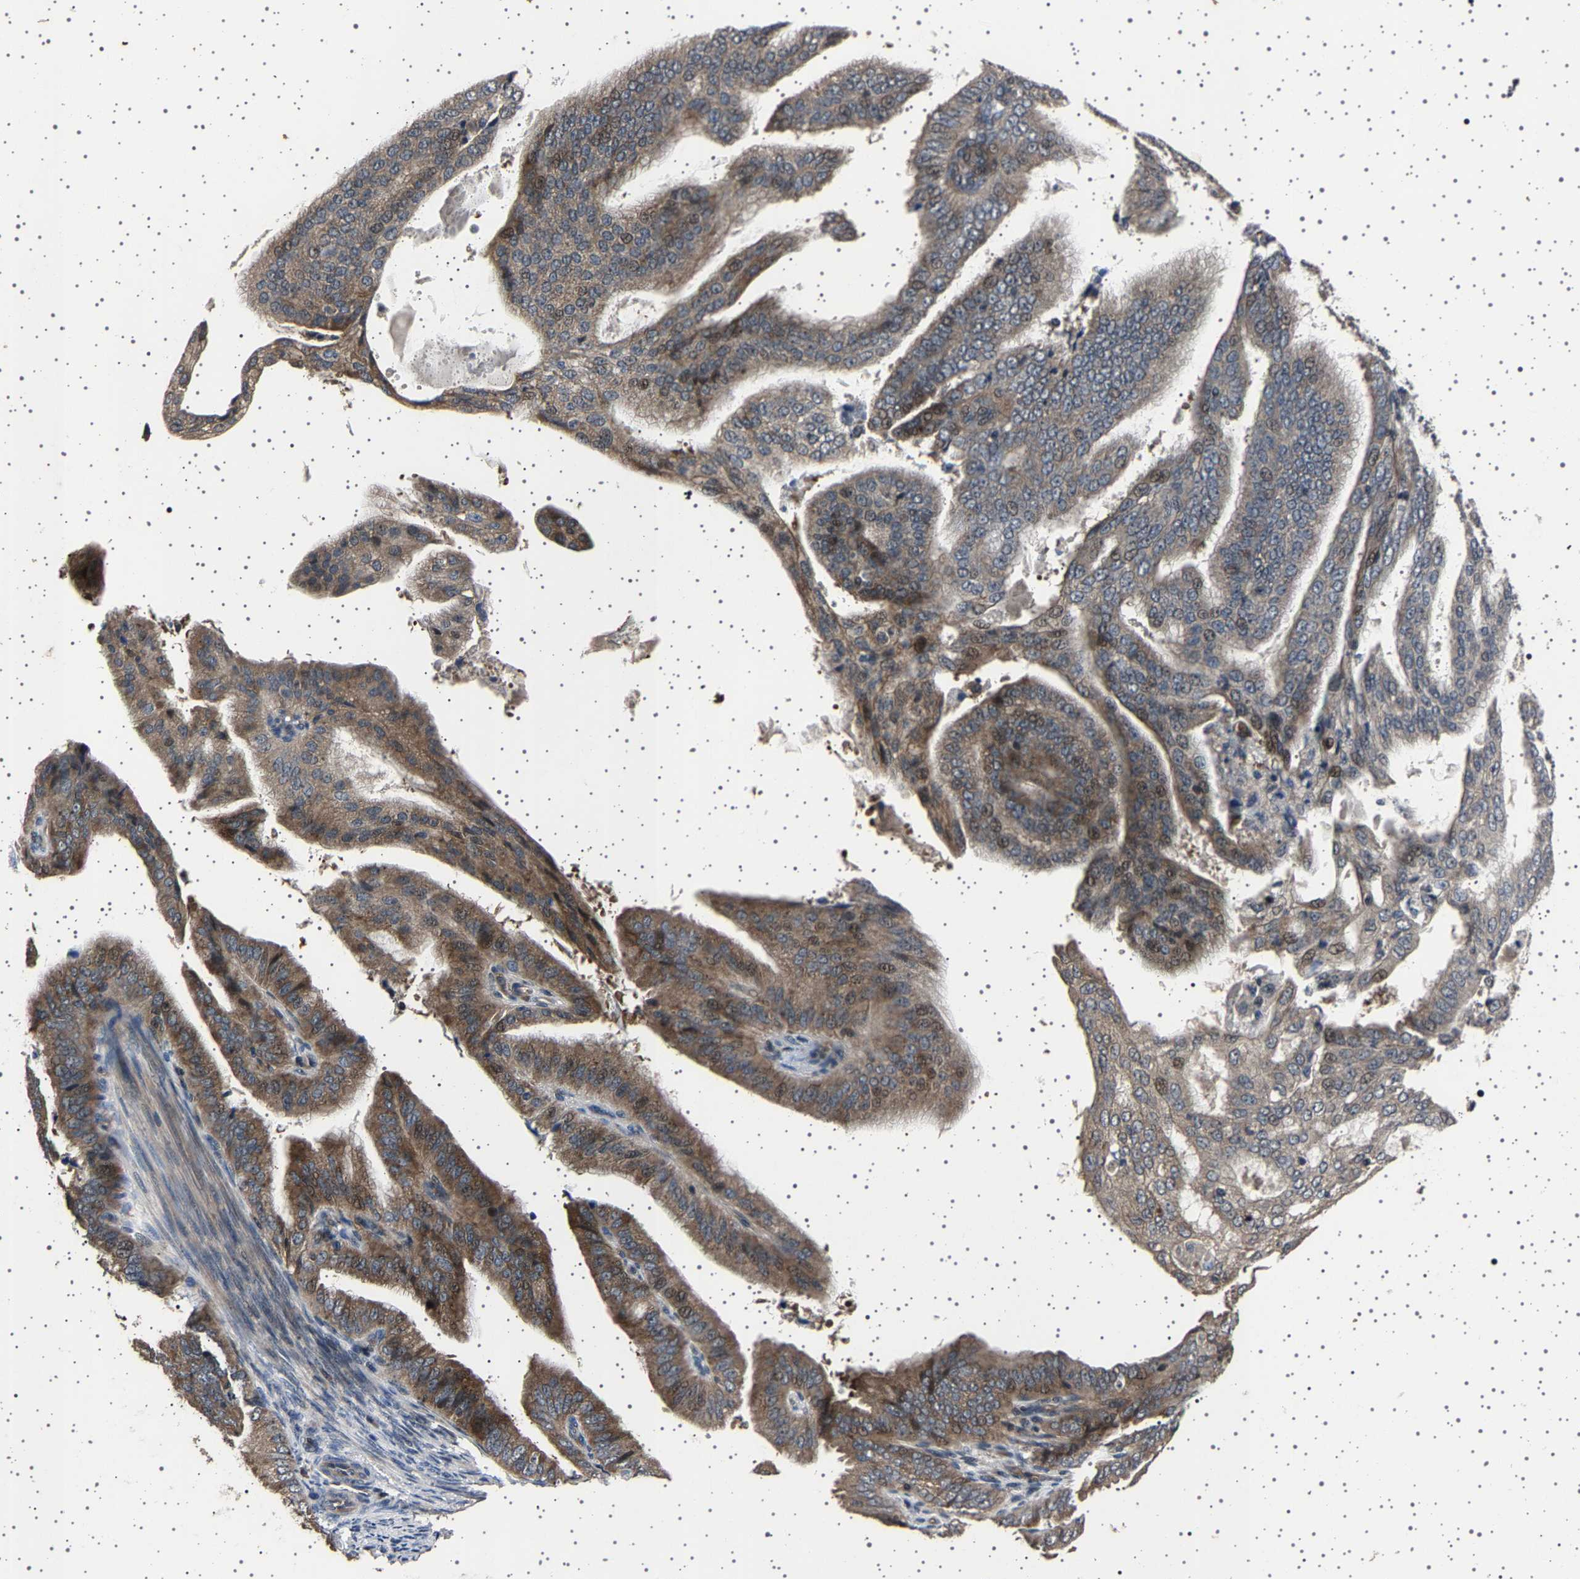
{"staining": {"intensity": "moderate", "quantity": ">75%", "location": "cytoplasmic/membranous,nuclear"}, "tissue": "endometrial cancer", "cell_type": "Tumor cells", "image_type": "cancer", "snomed": [{"axis": "morphology", "description": "Adenocarcinoma, NOS"}, {"axis": "topography", "description": "Endometrium"}], "caption": "DAB immunohistochemical staining of human endometrial cancer reveals moderate cytoplasmic/membranous and nuclear protein positivity in about >75% of tumor cells.", "gene": "NCKAP1", "patient": {"sex": "female", "age": 58}}